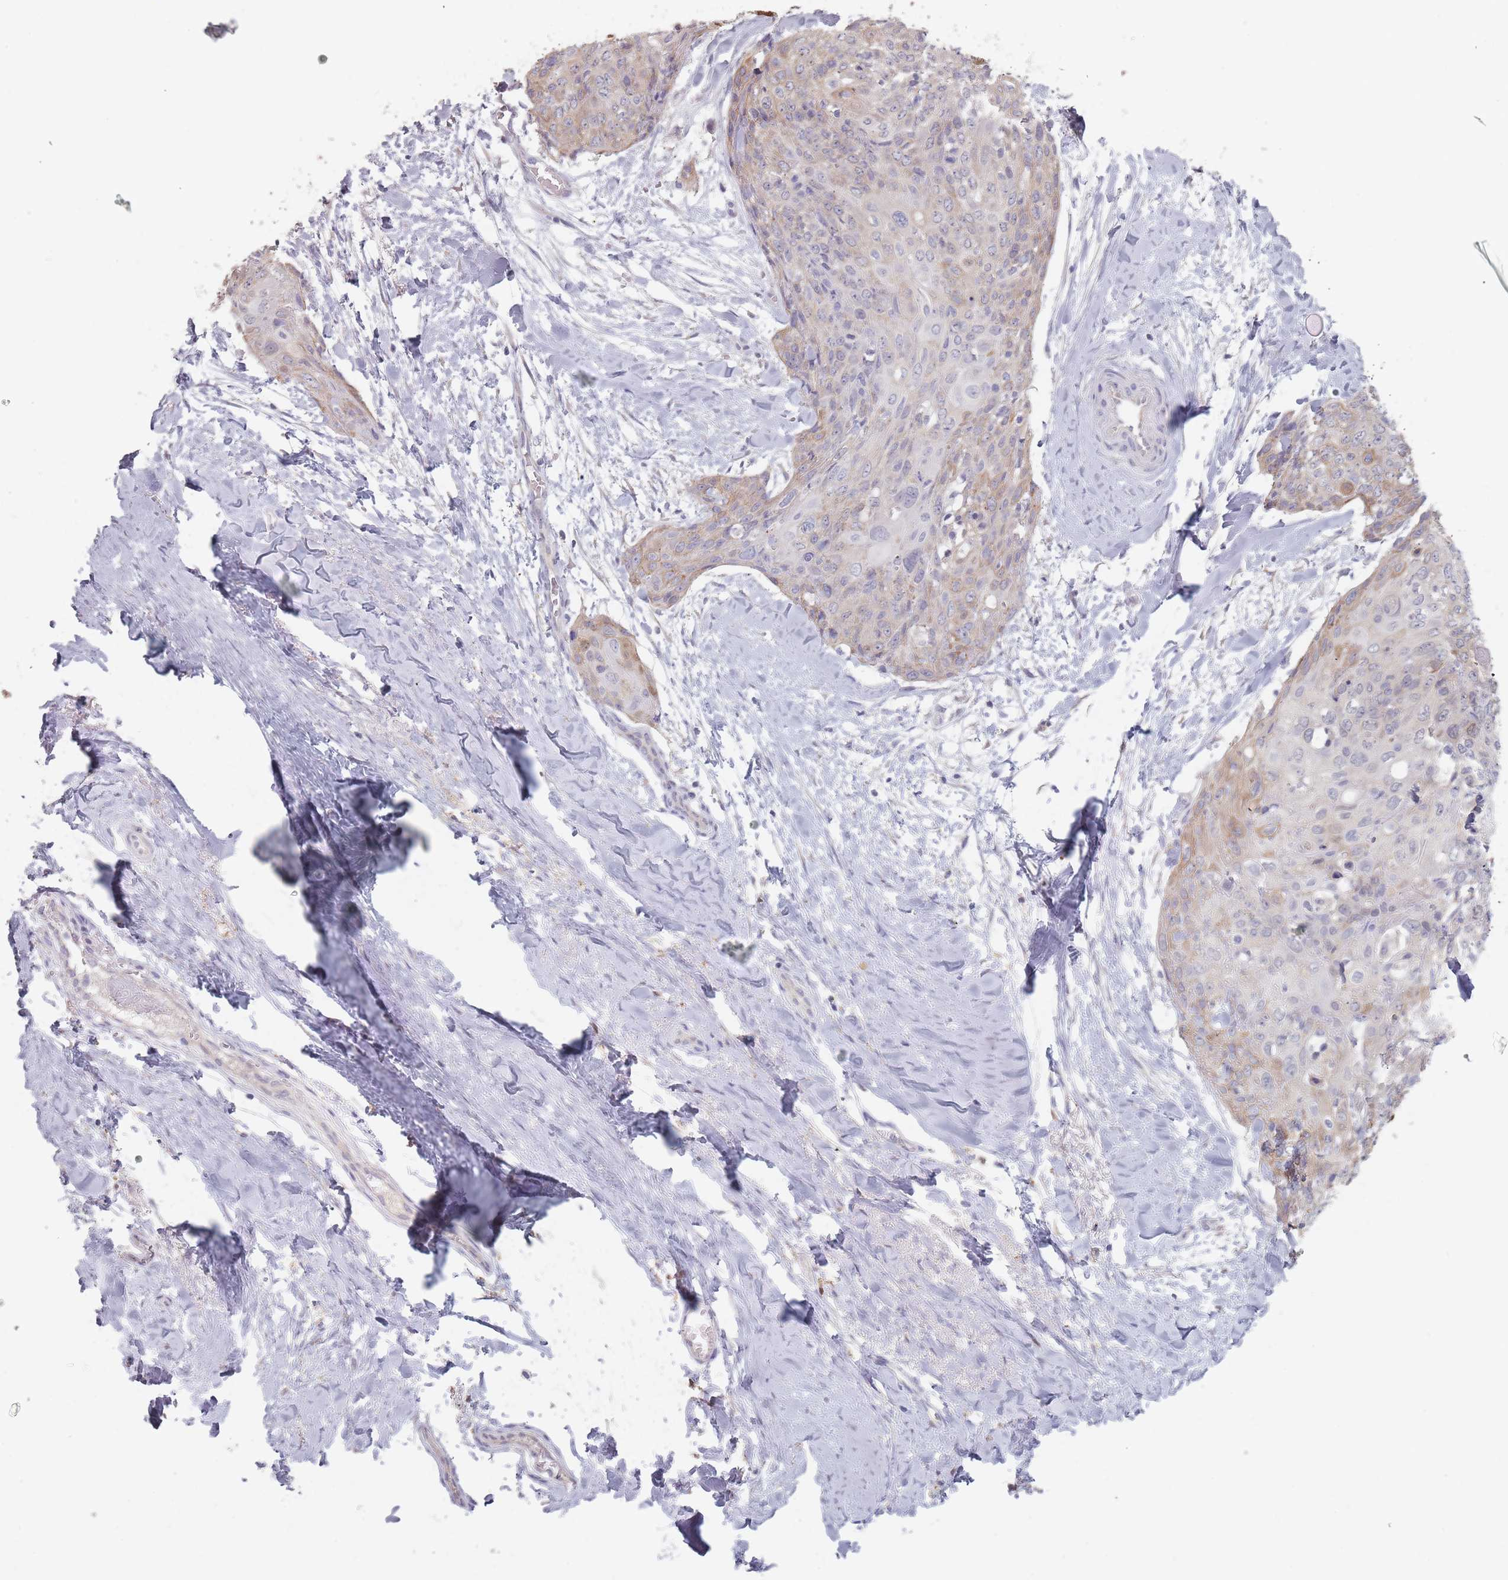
{"staining": {"intensity": "negative", "quantity": "none", "location": "none"}, "tissue": "skin cancer", "cell_type": "Tumor cells", "image_type": "cancer", "snomed": [{"axis": "morphology", "description": "Squamous cell carcinoma, NOS"}, {"axis": "topography", "description": "Skin"}, {"axis": "topography", "description": "Vulva"}], "caption": "Immunohistochemical staining of skin cancer (squamous cell carcinoma) displays no significant positivity in tumor cells.", "gene": "NAXE", "patient": {"sex": "female", "age": 85}}